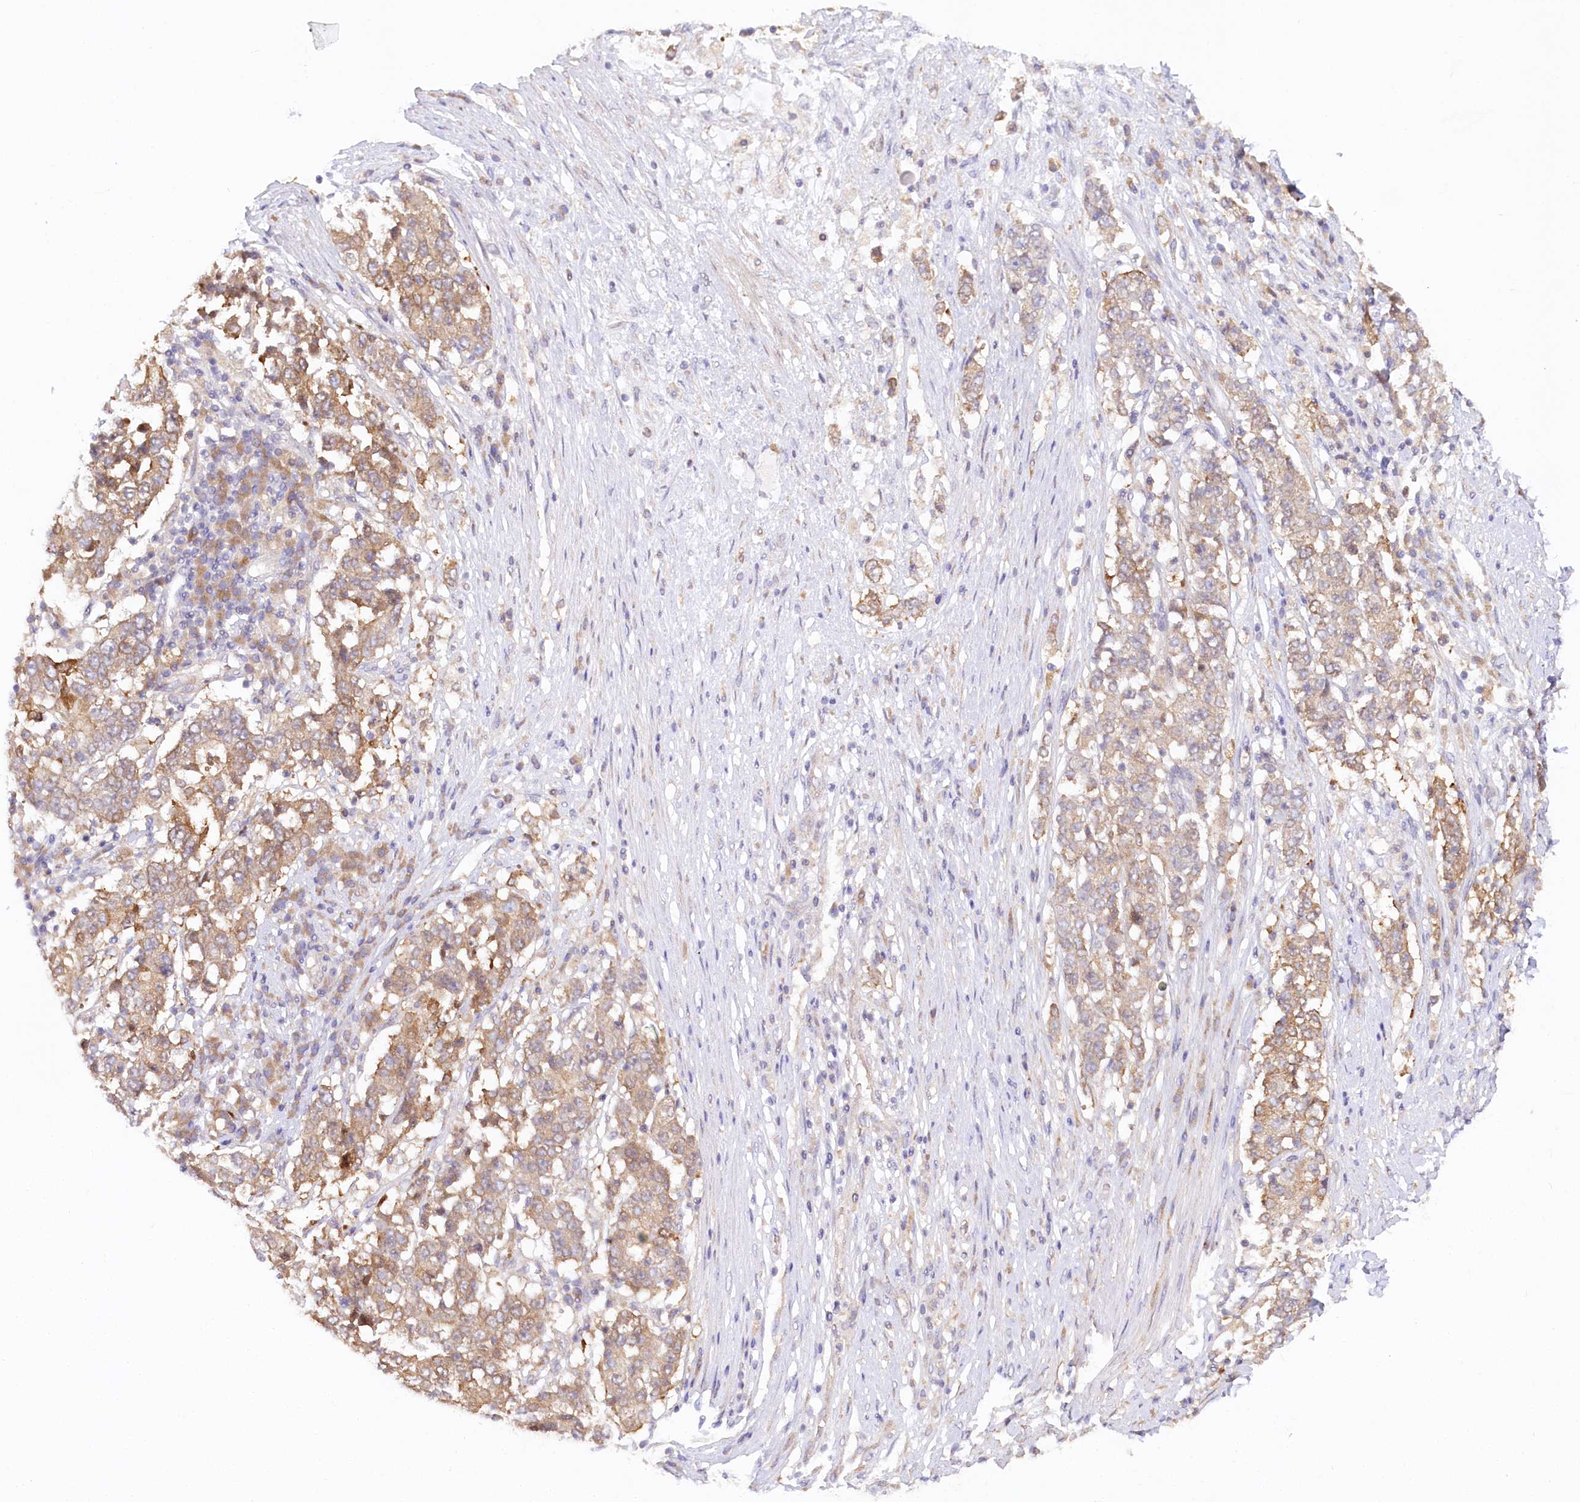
{"staining": {"intensity": "moderate", "quantity": ">75%", "location": "cytoplasmic/membranous"}, "tissue": "stomach cancer", "cell_type": "Tumor cells", "image_type": "cancer", "snomed": [{"axis": "morphology", "description": "Adenocarcinoma, NOS"}, {"axis": "topography", "description": "Stomach"}], "caption": "Moderate cytoplasmic/membranous staining is seen in approximately >75% of tumor cells in adenocarcinoma (stomach).", "gene": "PAIP2", "patient": {"sex": "male", "age": 59}}